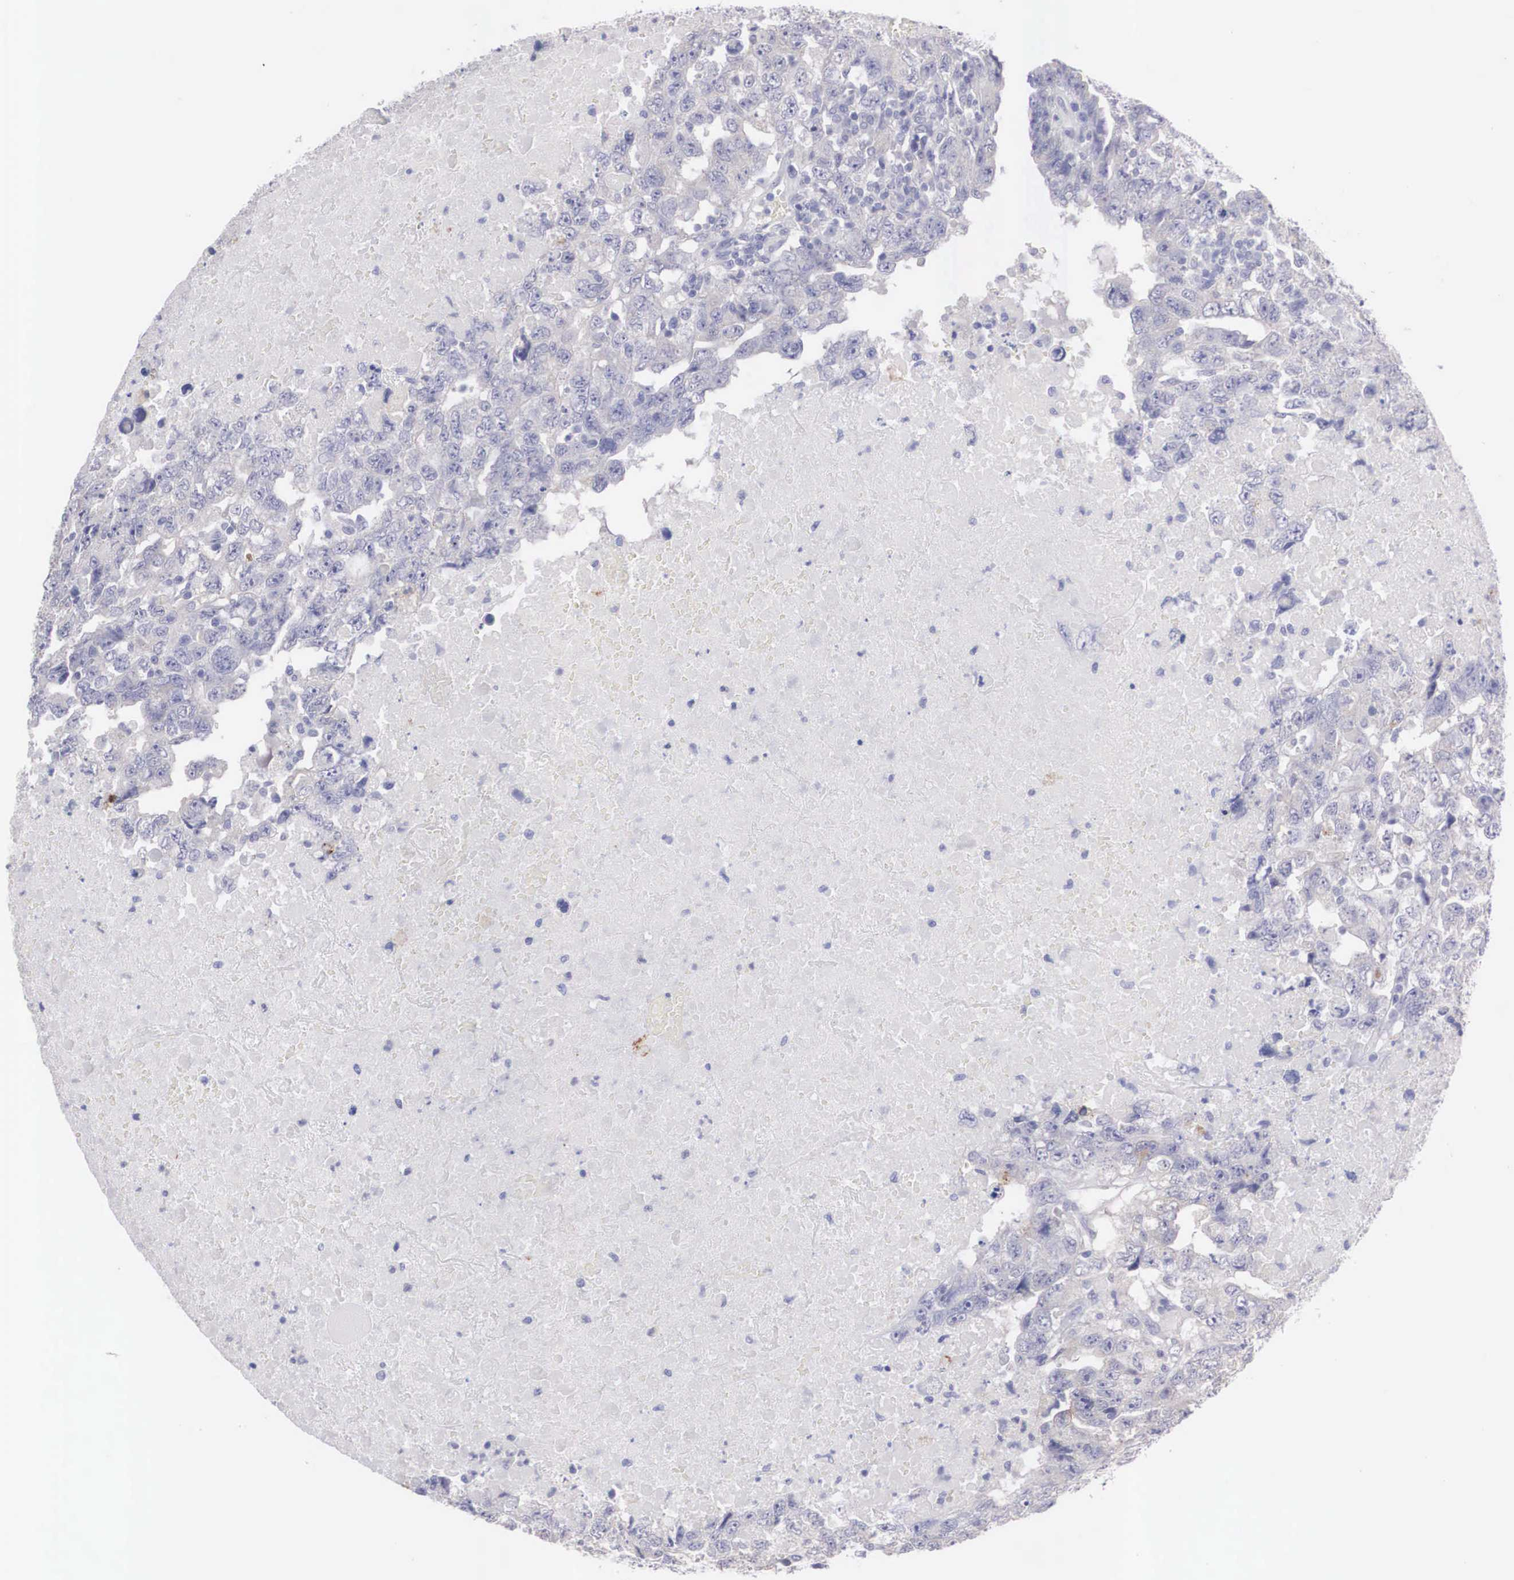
{"staining": {"intensity": "negative", "quantity": "none", "location": "none"}, "tissue": "testis cancer", "cell_type": "Tumor cells", "image_type": "cancer", "snomed": [{"axis": "morphology", "description": "Carcinoma, Embryonal, NOS"}, {"axis": "topography", "description": "Testis"}], "caption": "An image of testis embryonal carcinoma stained for a protein exhibits no brown staining in tumor cells.", "gene": "REPS2", "patient": {"sex": "male", "age": 36}}